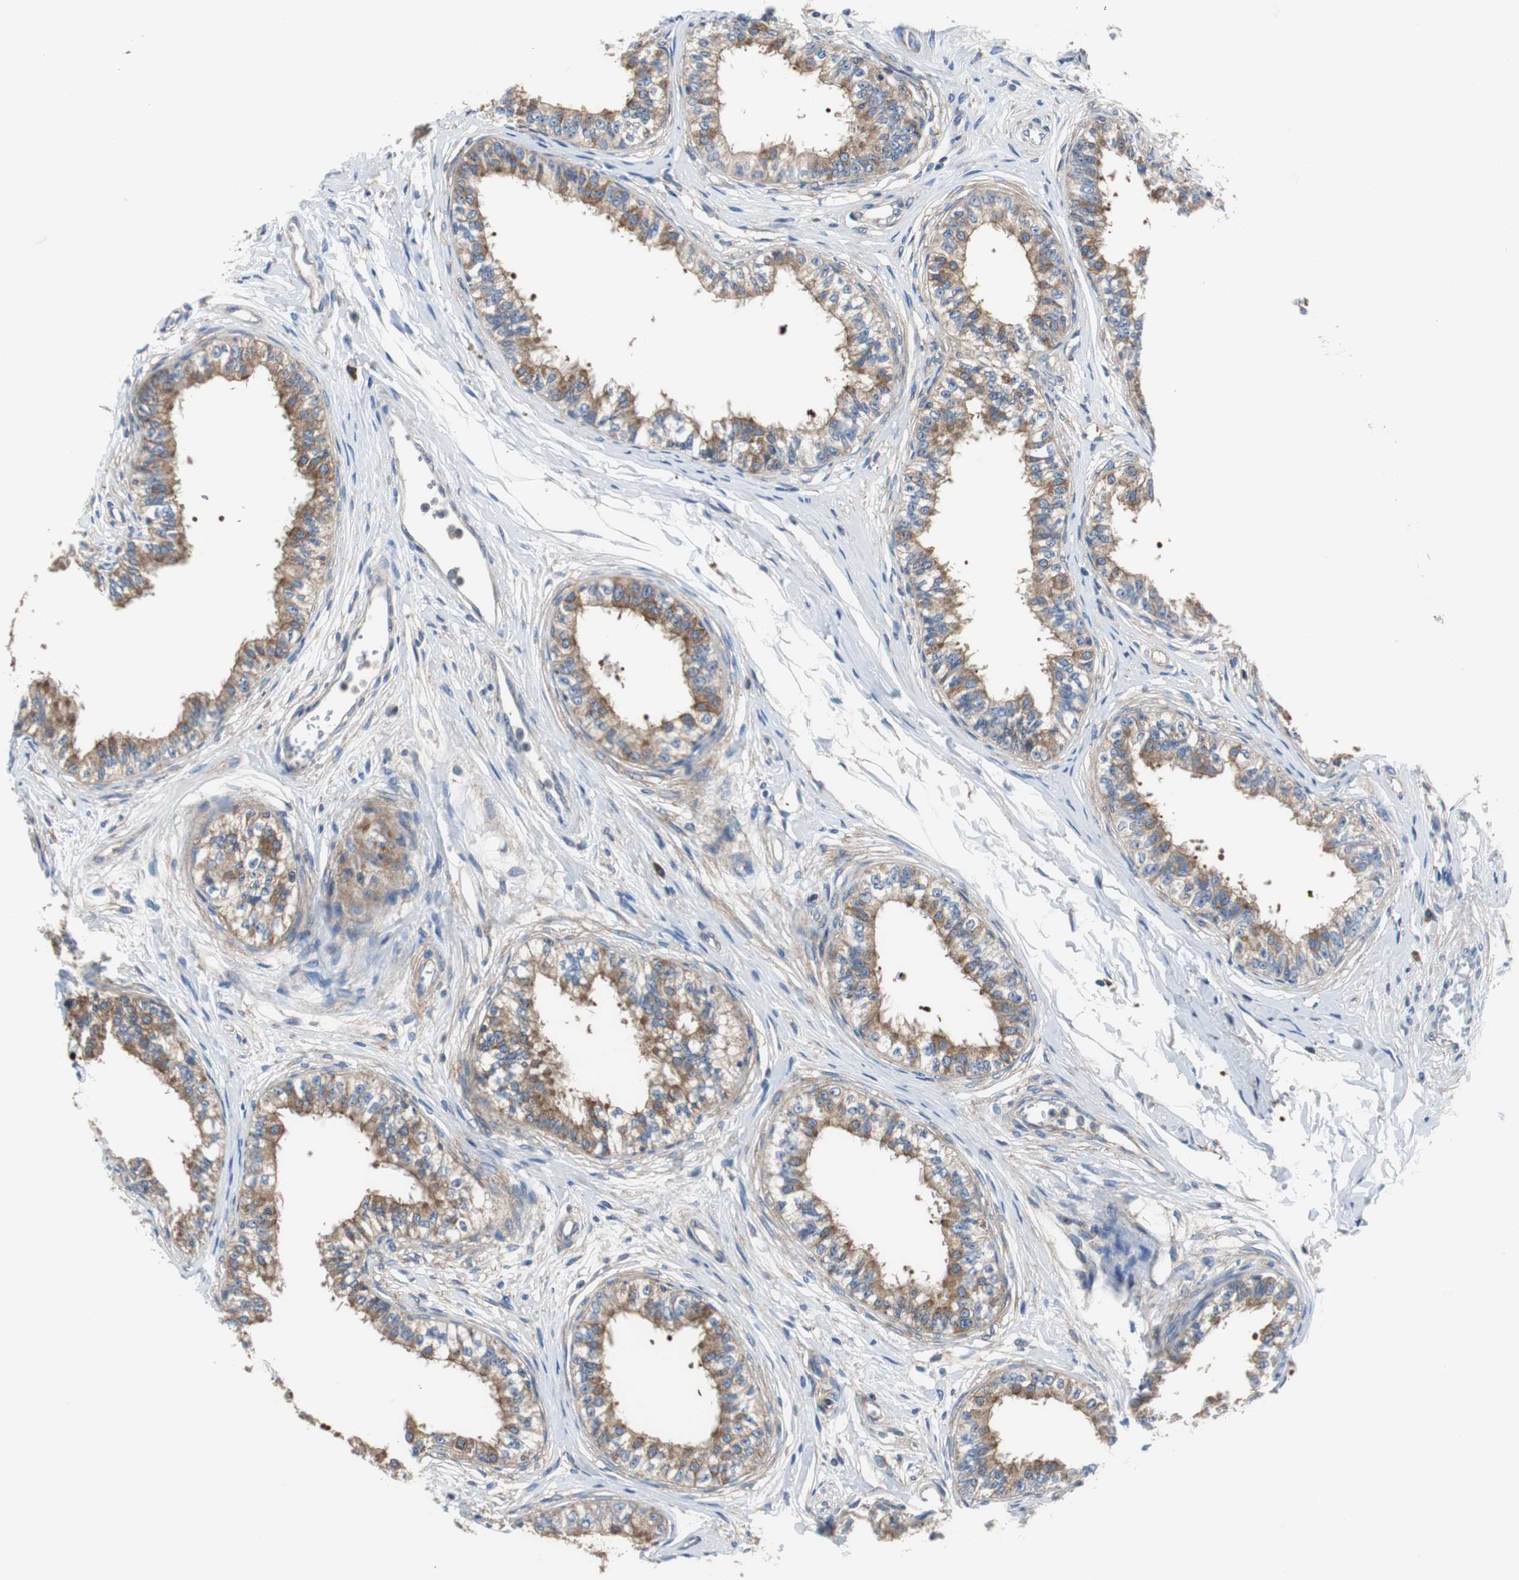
{"staining": {"intensity": "moderate", "quantity": ">75%", "location": "cytoplasmic/membranous"}, "tissue": "epididymis", "cell_type": "Glandular cells", "image_type": "normal", "snomed": [{"axis": "morphology", "description": "Normal tissue, NOS"}, {"axis": "morphology", "description": "Adenocarcinoma, metastatic, NOS"}, {"axis": "topography", "description": "Testis"}, {"axis": "topography", "description": "Epididymis"}], "caption": "This photomicrograph shows immunohistochemistry staining of unremarkable epididymis, with medium moderate cytoplasmic/membranous staining in about >75% of glandular cells.", "gene": "BRAF", "patient": {"sex": "male", "age": 26}}